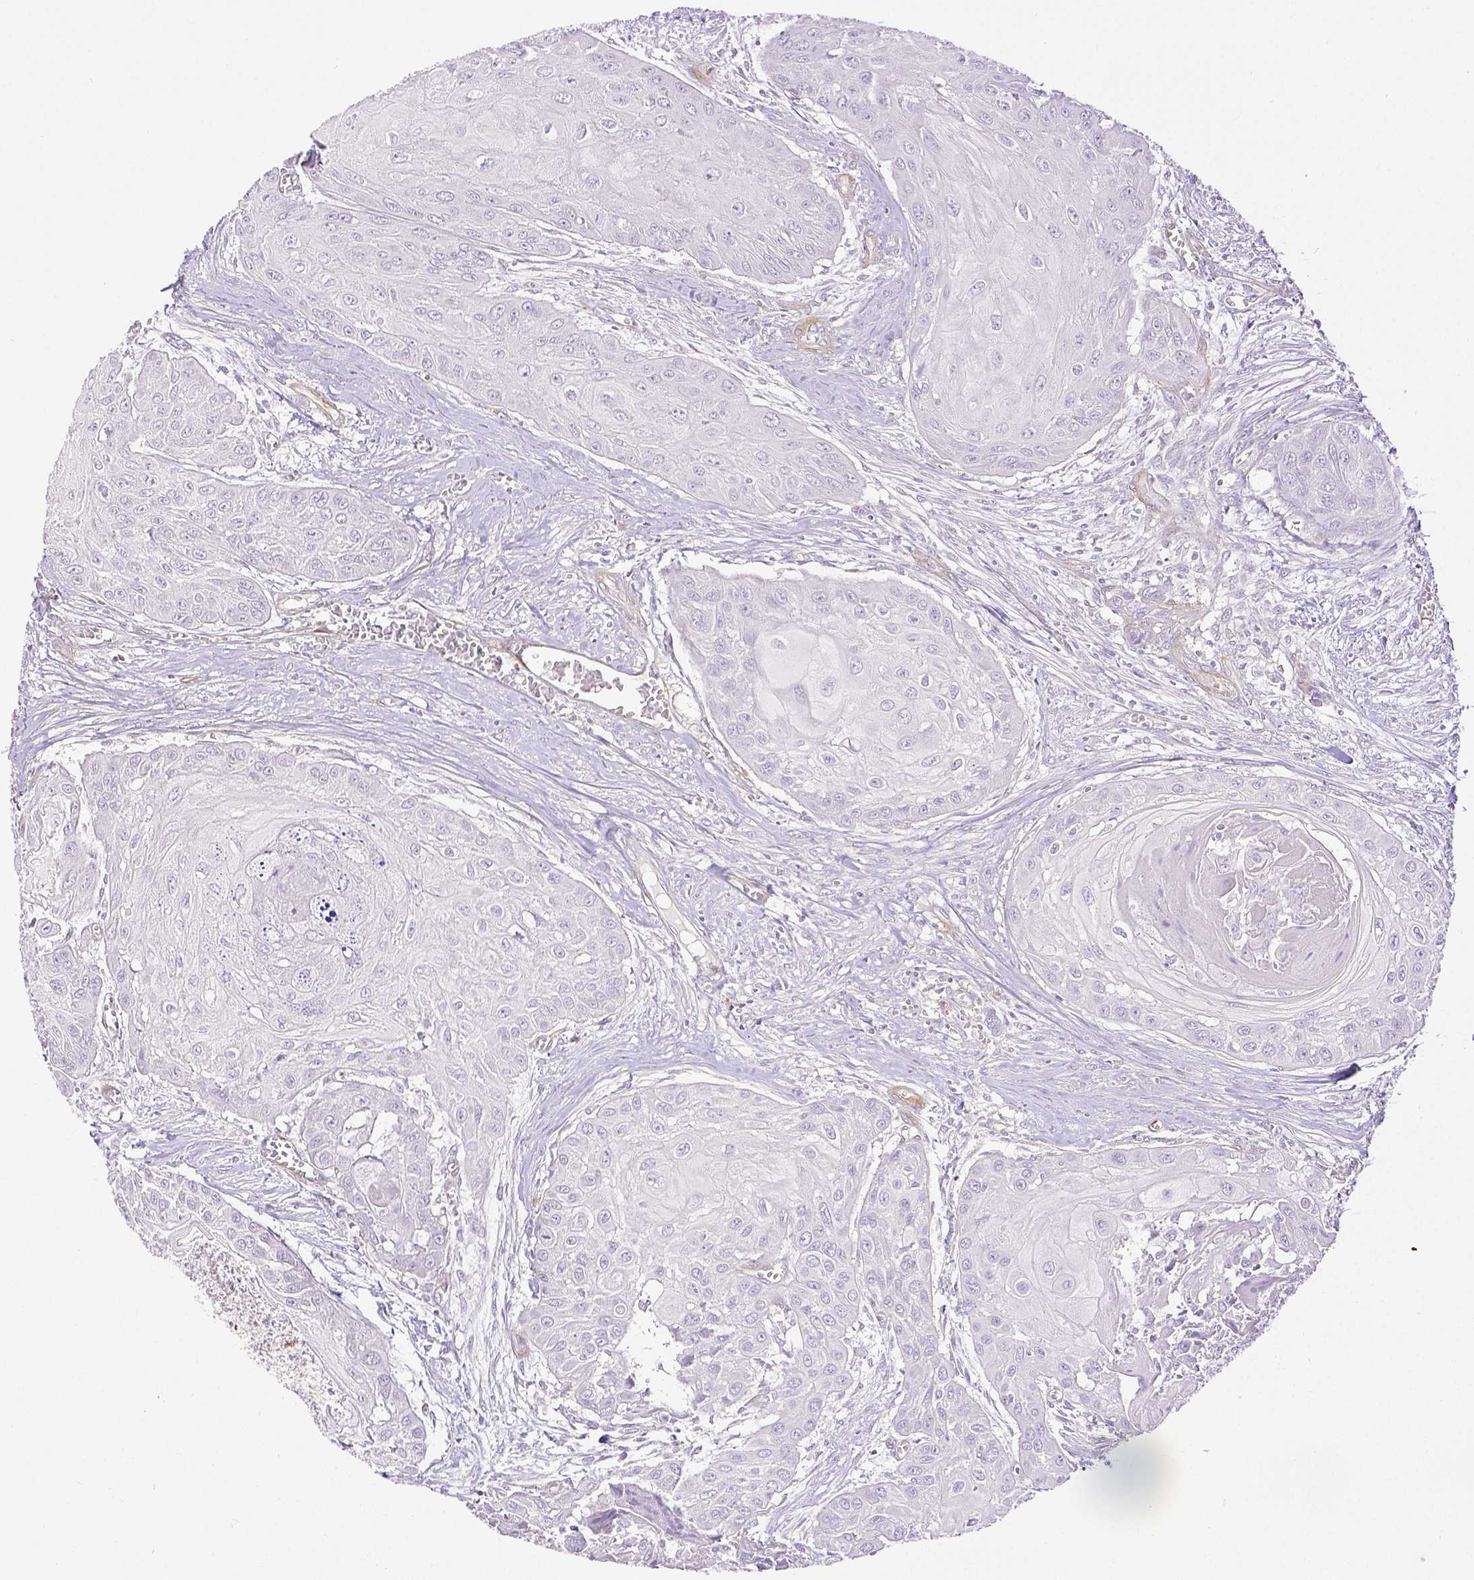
{"staining": {"intensity": "negative", "quantity": "none", "location": "none"}, "tissue": "head and neck cancer", "cell_type": "Tumor cells", "image_type": "cancer", "snomed": [{"axis": "morphology", "description": "Squamous cell carcinoma, NOS"}, {"axis": "topography", "description": "Oral tissue"}, {"axis": "topography", "description": "Head-Neck"}], "caption": "Immunohistochemistry of human head and neck cancer (squamous cell carcinoma) demonstrates no staining in tumor cells.", "gene": "THY1", "patient": {"sex": "male", "age": 71}}